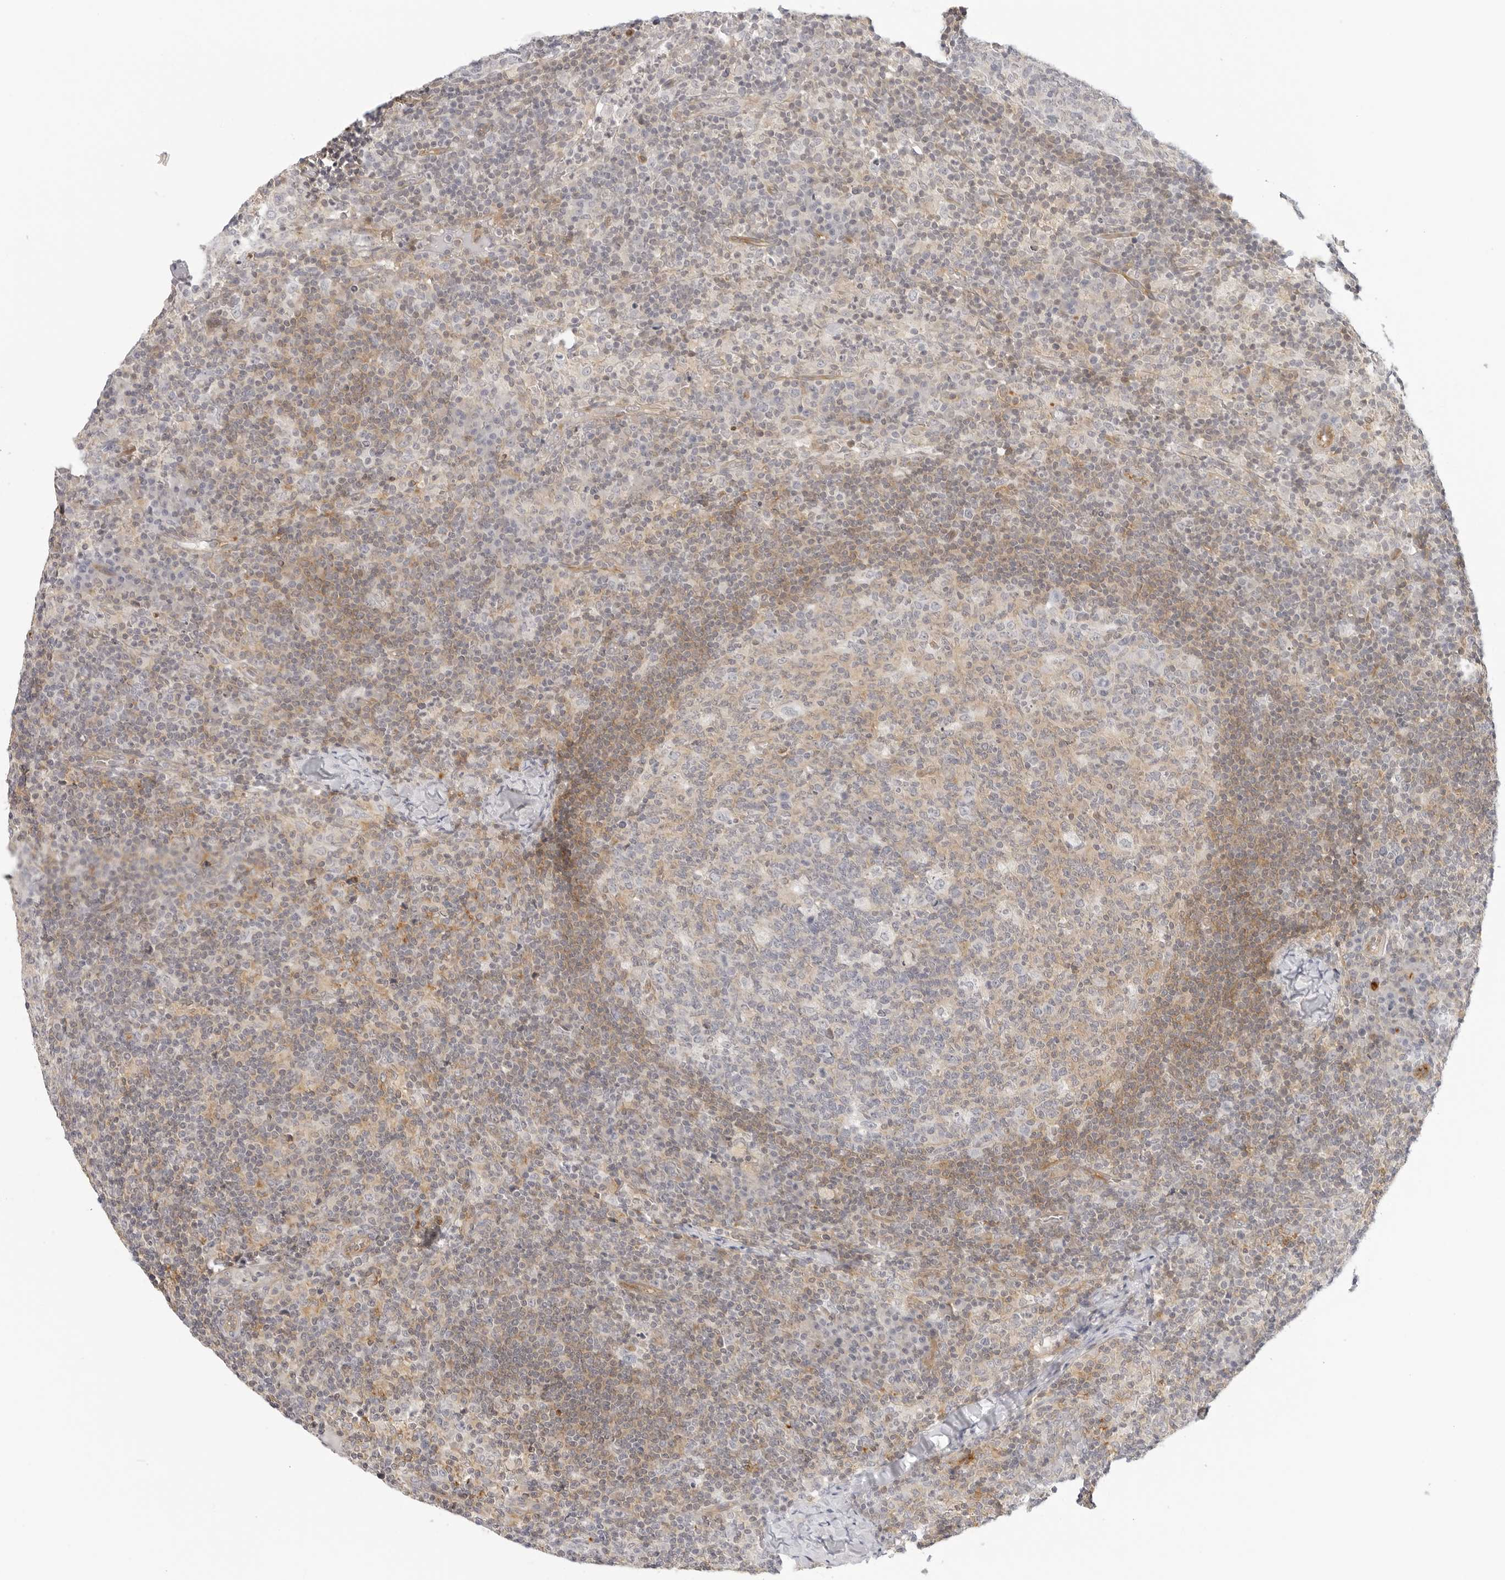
{"staining": {"intensity": "weak", "quantity": "<25%", "location": "cytoplasmic/membranous"}, "tissue": "lymph node", "cell_type": "Germinal center cells", "image_type": "normal", "snomed": [{"axis": "morphology", "description": "Normal tissue, NOS"}, {"axis": "morphology", "description": "Inflammation, NOS"}, {"axis": "topography", "description": "Lymph node"}], "caption": "Immunohistochemistry photomicrograph of normal lymph node: human lymph node stained with DAB (3,3'-diaminobenzidine) displays no significant protein positivity in germinal center cells. (Stains: DAB (3,3'-diaminobenzidine) immunohistochemistry (IHC) with hematoxylin counter stain, Microscopy: brightfield microscopy at high magnification).", "gene": "OSCP1", "patient": {"sex": "male", "age": 55}}